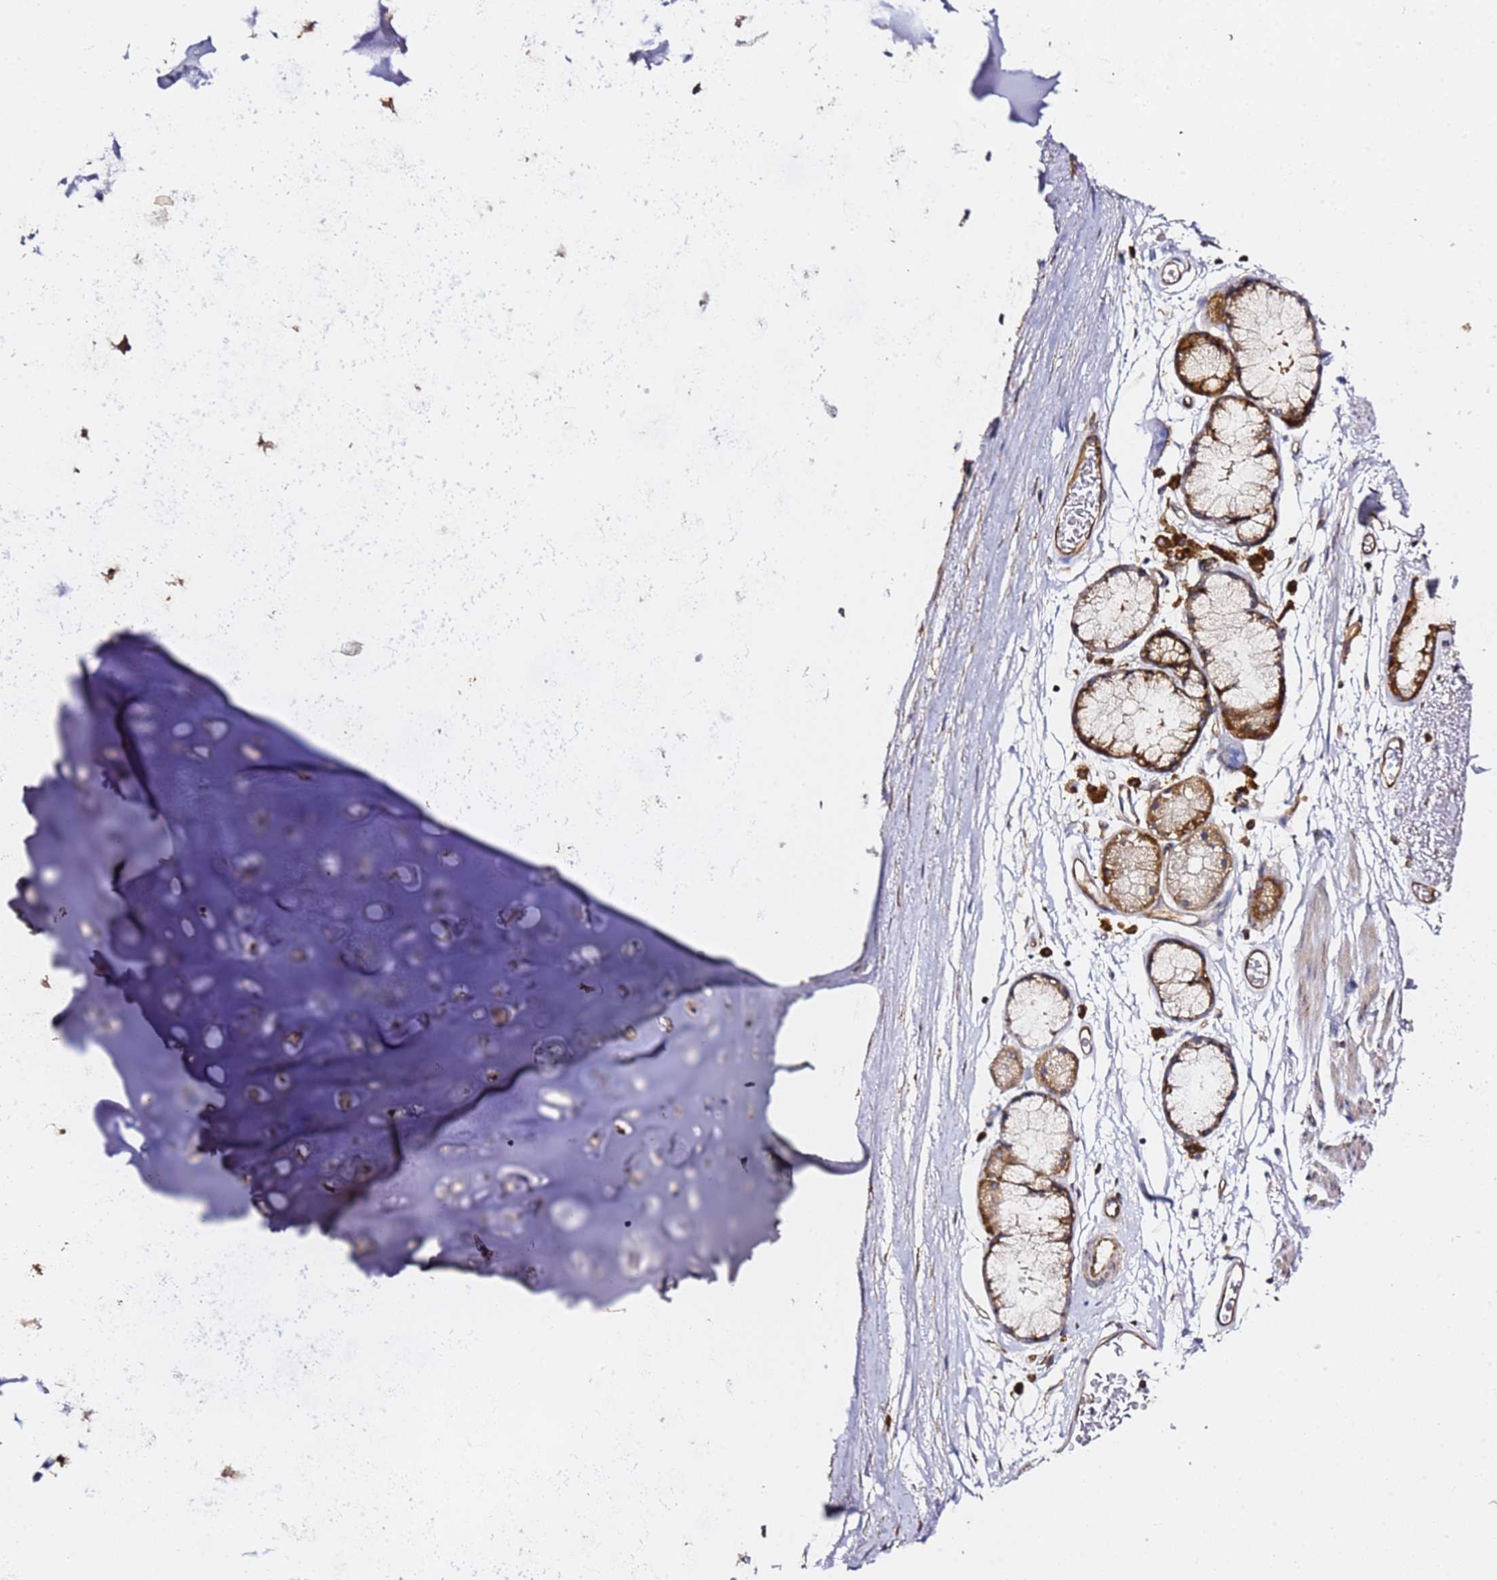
{"staining": {"intensity": "moderate", "quantity": ">75%", "location": "cytoplasmic/membranous"}, "tissue": "adipose tissue", "cell_type": "Adipocytes", "image_type": "normal", "snomed": [{"axis": "morphology", "description": "Normal tissue, NOS"}, {"axis": "topography", "description": "Cartilage tissue"}], "caption": "This histopathology image shows IHC staining of normal adipose tissue, with medium moderate cytoplasmic/membranous staining in about >75% of adipocytes.", "gene": "TPST1", "patient": {"sex": "male", "age": 73}}